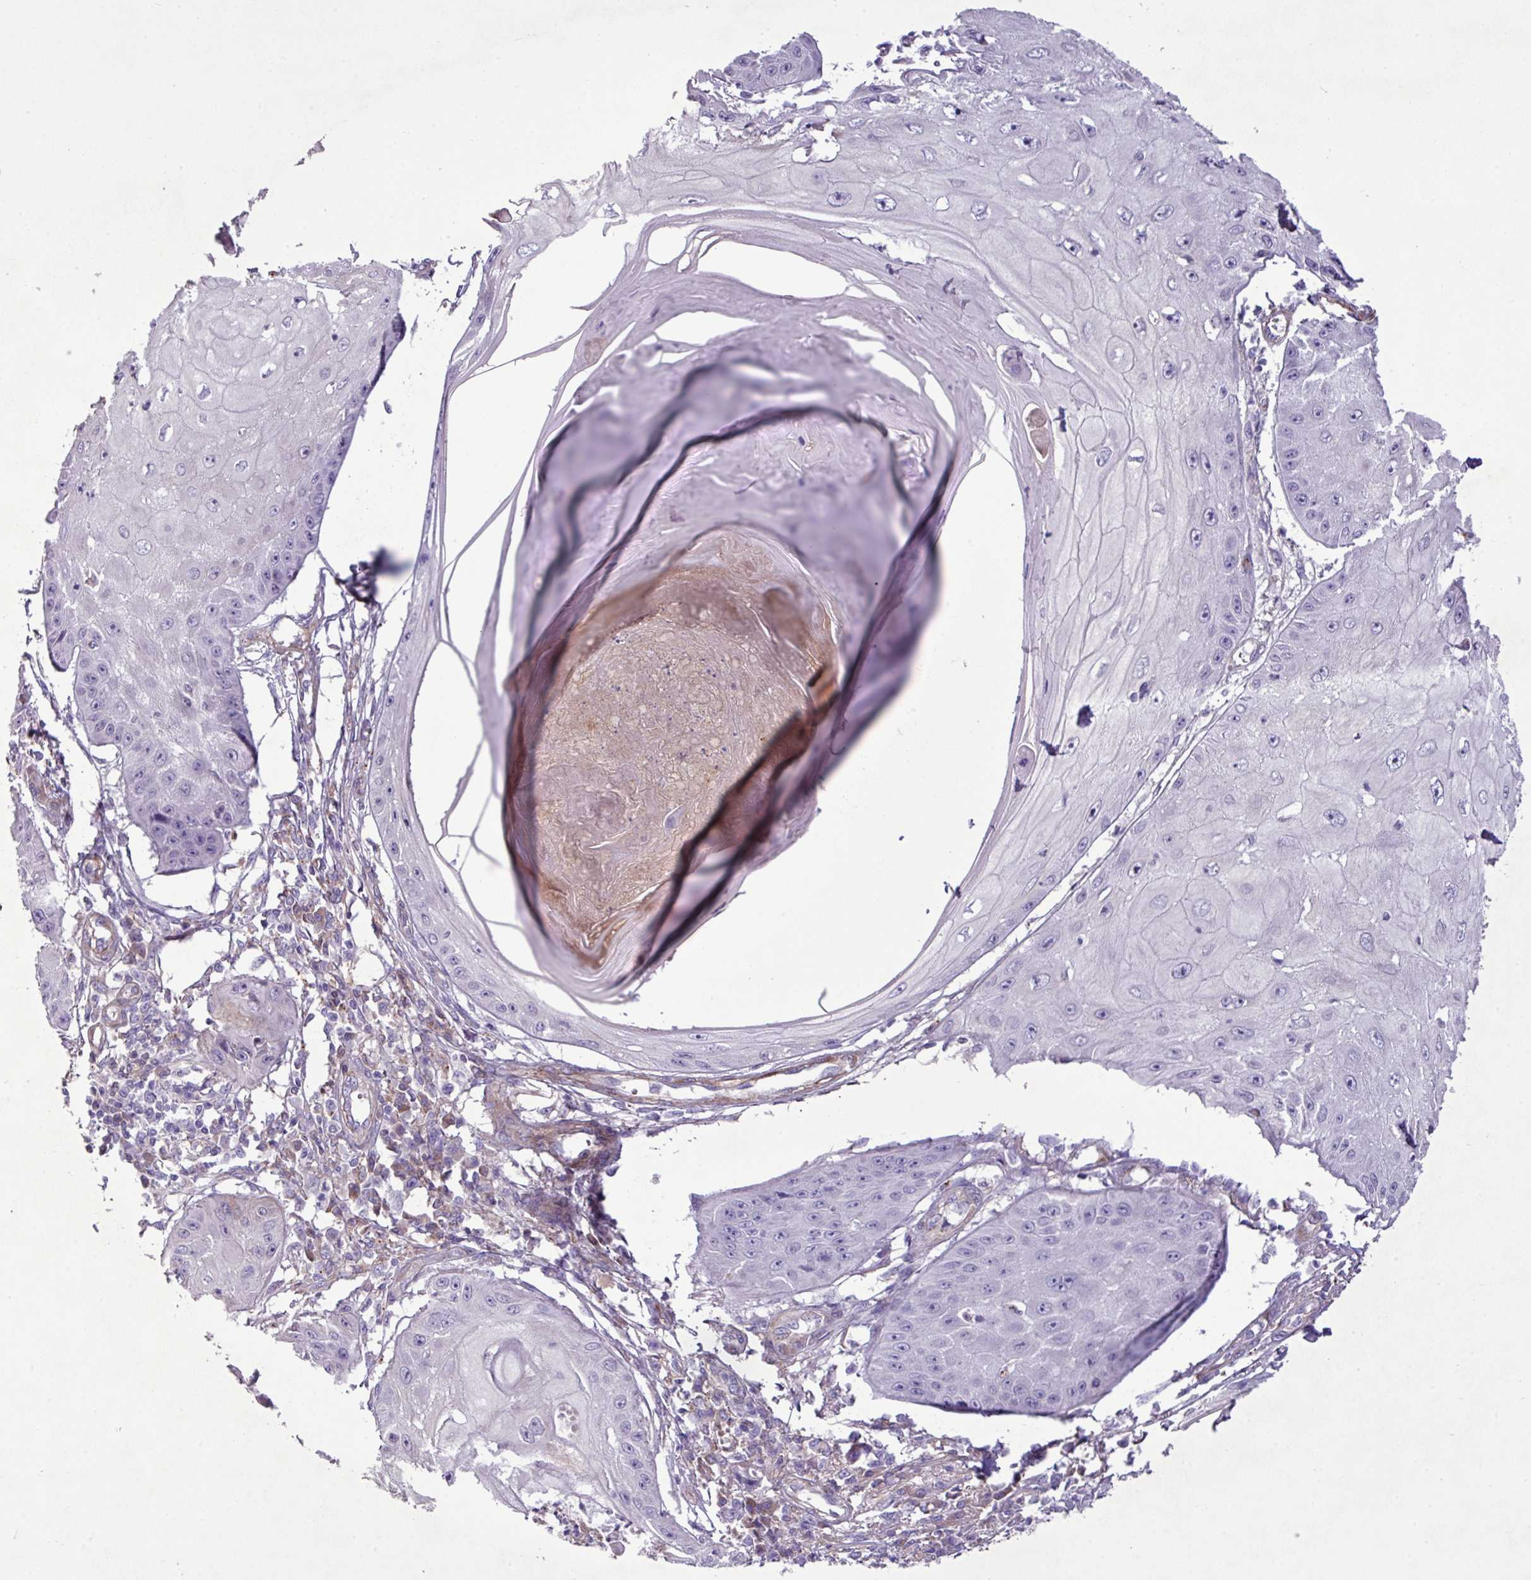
{"staining": {"intensity": "negative", "quantity": "none", "location": "none"}, "tissue": "skin cancer", "cell_type": "Tumor cells", "image_type": "cancer", "snomed": [{"axis": "morphology", "description": "Squamous cell carcinoma, NOS"}, {"axis": "topography", "description": "Skin"}], "caption": "High magnification brightfield microscopy of skin cancer stained with DAB (3,3'-diaminobenzidine) (brown) and counterstained with hematoxylin (blue): tumor cells show no significant staining. (DAB immunohistochemistry (IHC) visualized using brightfield microscopy, high magnification).", "gene": "CD248", "patient": {"sex": "male", "age": 70}}